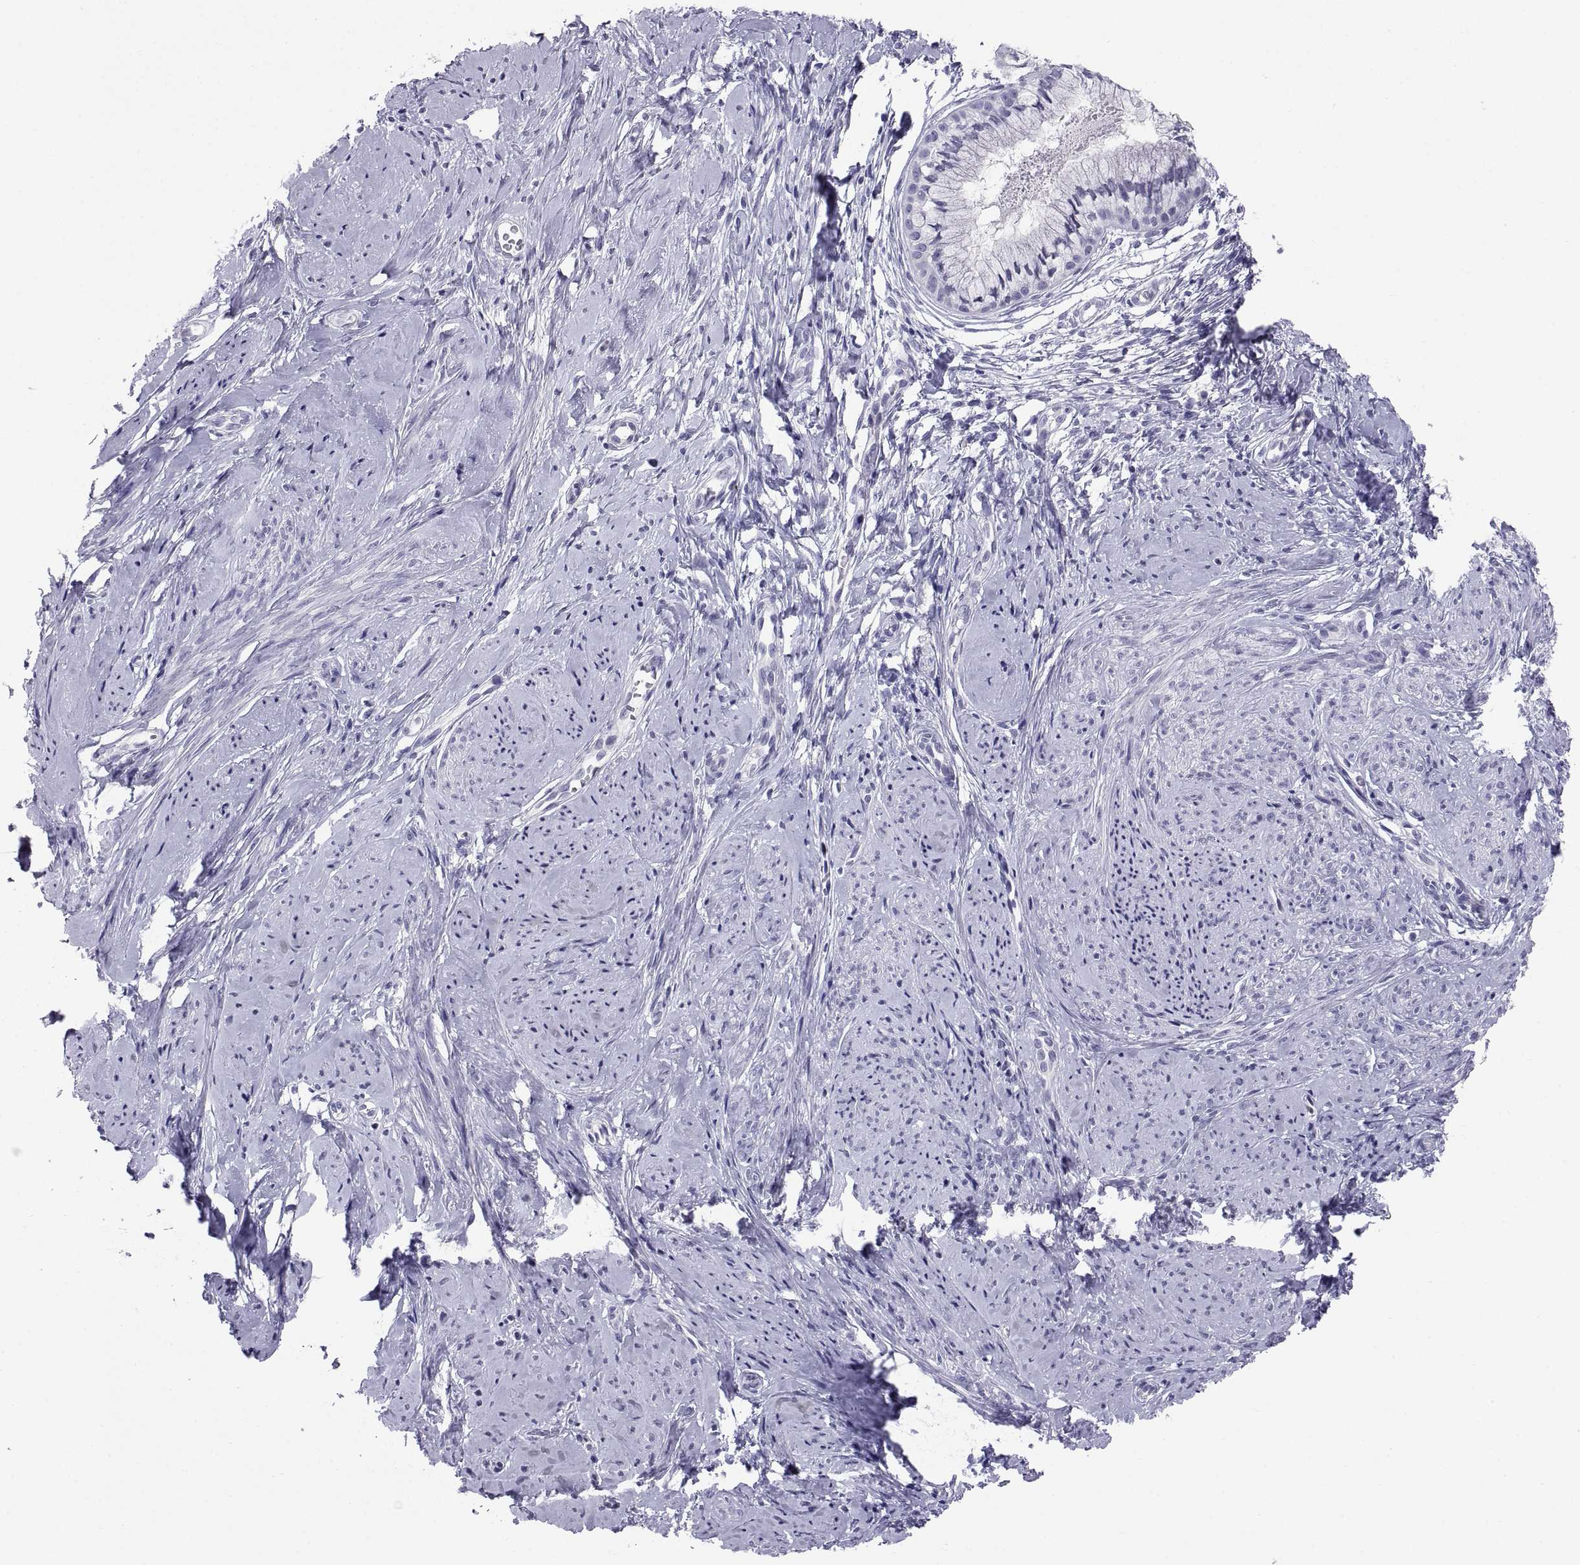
{"staining": {"intensity": "negative", "quantity": "none", "location": "none"}, "tissue": "smooth muscle", "cell_type": "Smooth muscle cells", "image_type": "normal", "snomed": [{"axis": "morphology", "description": "Normal tissue, NOS"}, {"axis": "topography", "description": "Smooth muscle"}], "caption": "An immunohistochemistry image of unremarkable smooth muscle is shown. There is no staining in smooth muscle cells of smooth muscle. (Brightfield microscopy of DAB immunohistochemistry (IHC) at high magnification).", "gene": "TEX13A", "patient": {"sex": "female", "age": 48}}